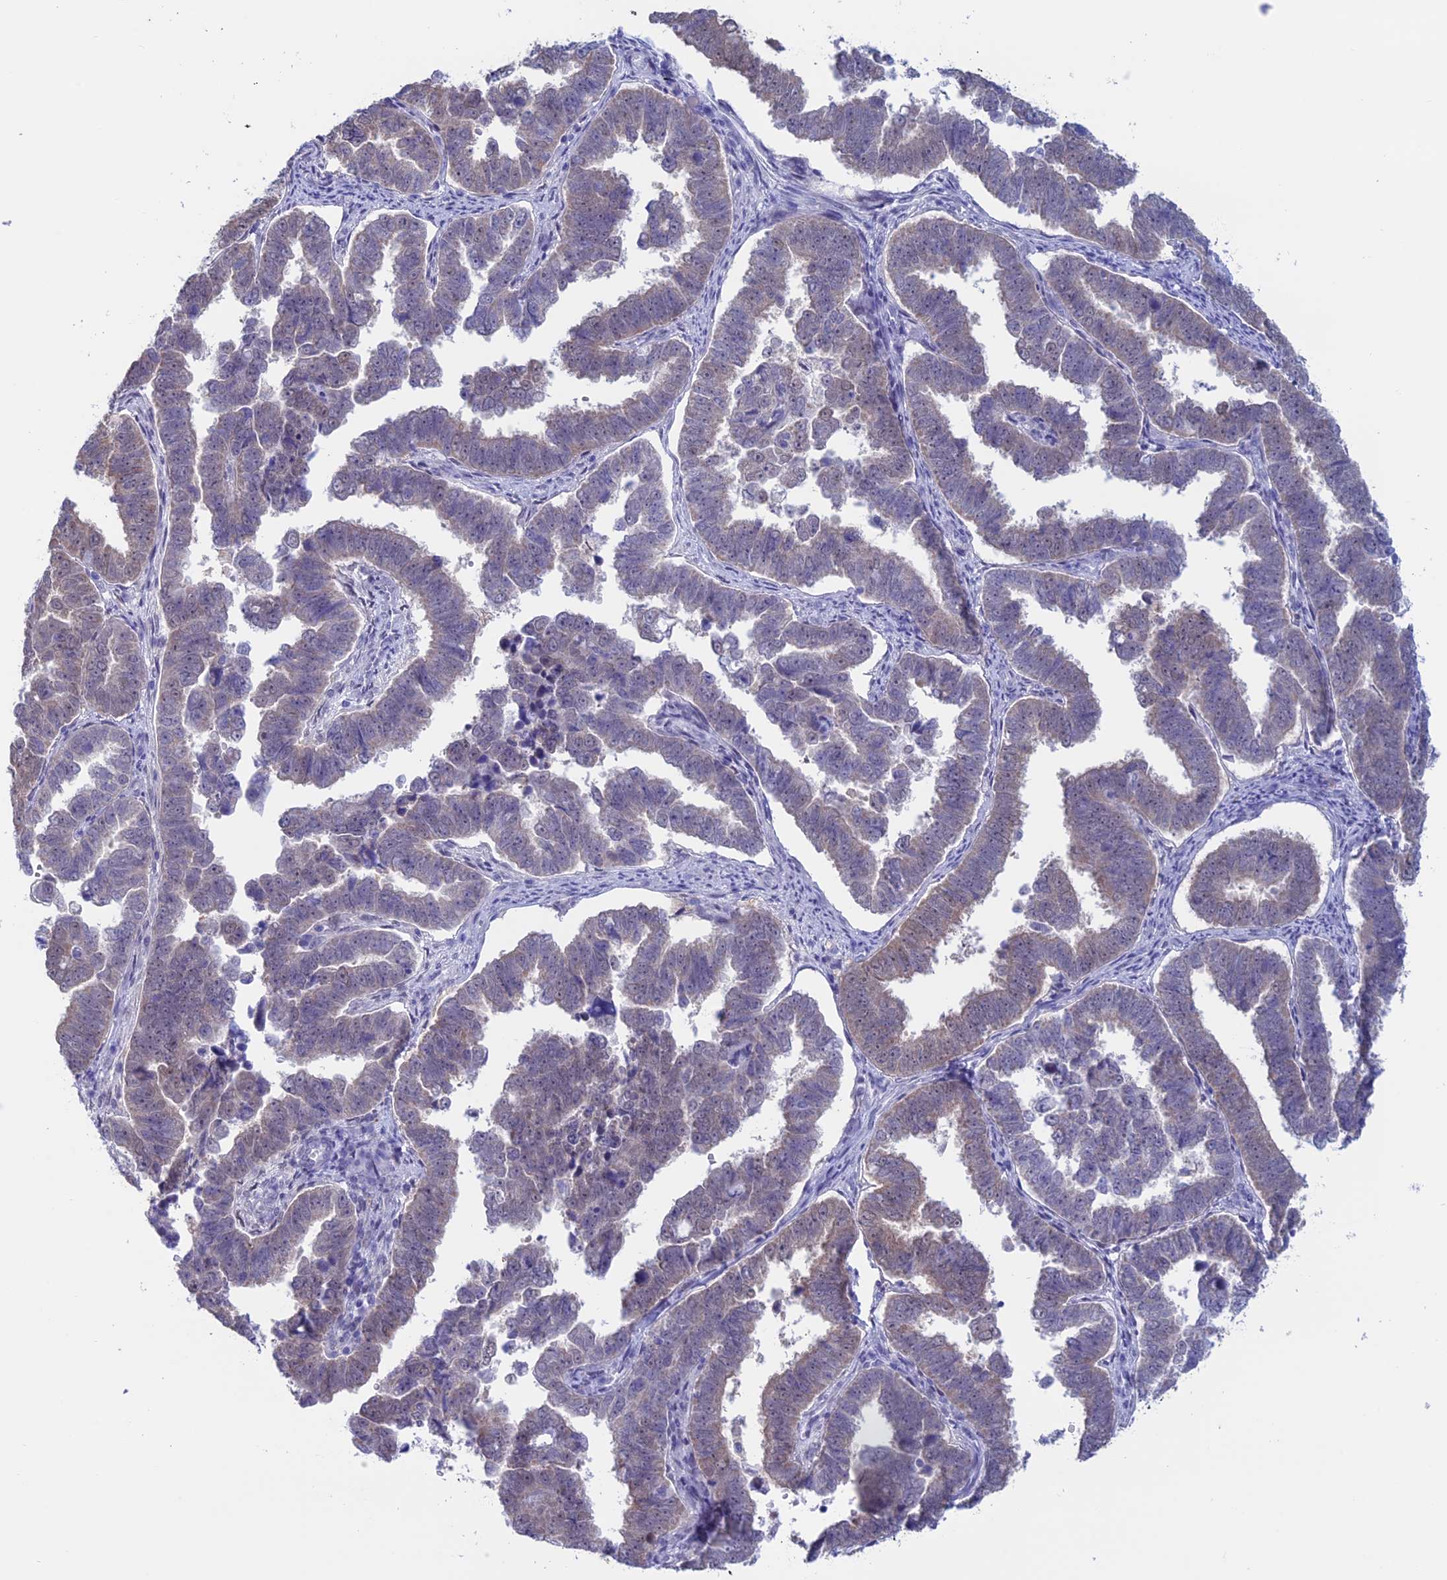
{"staining": {"intensity": "weak", "quantity": "<25%", "location": "cytoplasmic/membranous,nuclear"}, "tissue": "endometrial cancer", "cell_type": "Tumor cells", "image_type": "cancer", "snomed": [{"axis": "morphology", "description": "Adenocarcinoma, NOS"}, {"axis": "topography", "description": "Endometrium"}], "caption": "The photomicrograph shows no staining of tumor cells in adenocarcinoma (endometrial). The staining was performed using DAB to visualize the protein expression in brown, while the nuclei were stained in blue with hematoxylin (Magnification: 20x).", "gene": "LHFPL2", "patient": {"sex": "female", "age": 75}}